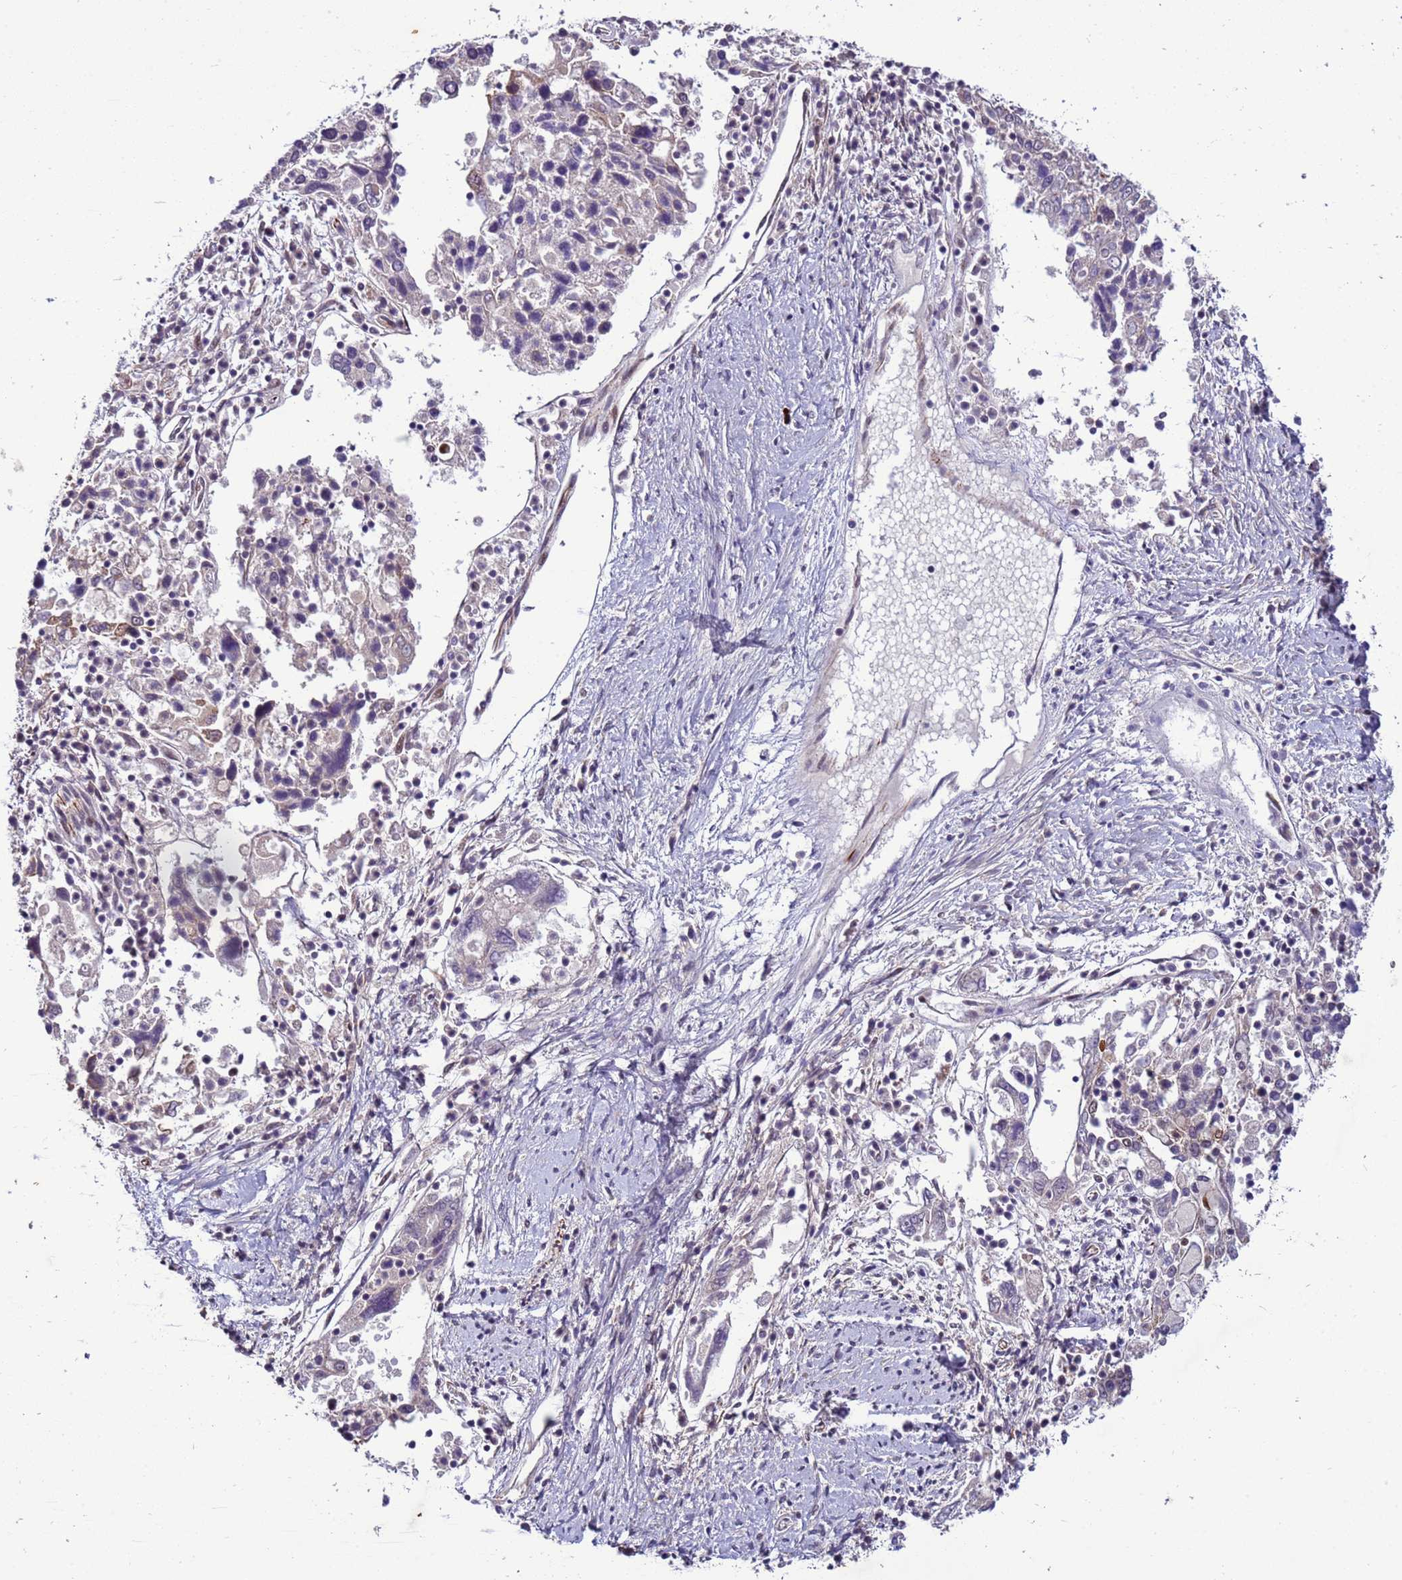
{"staining": {"intensity": "negative", "quantity": "none", "location": "none"}, "tissue": "ovarian cancer", "cell_type": "Tumor cells", "image_type": "cancer", "snomed": [{"axis": "morphology", "description": "Carcinoma, endometroid"}, {"axis": "topography", "description": "Ovary"}], "caption": "A photomicrograph of human ovarian cancer is negative for staining in tumor cells.", "gene": "SHC3", "patient": {"sex": "female", "age": 62}}